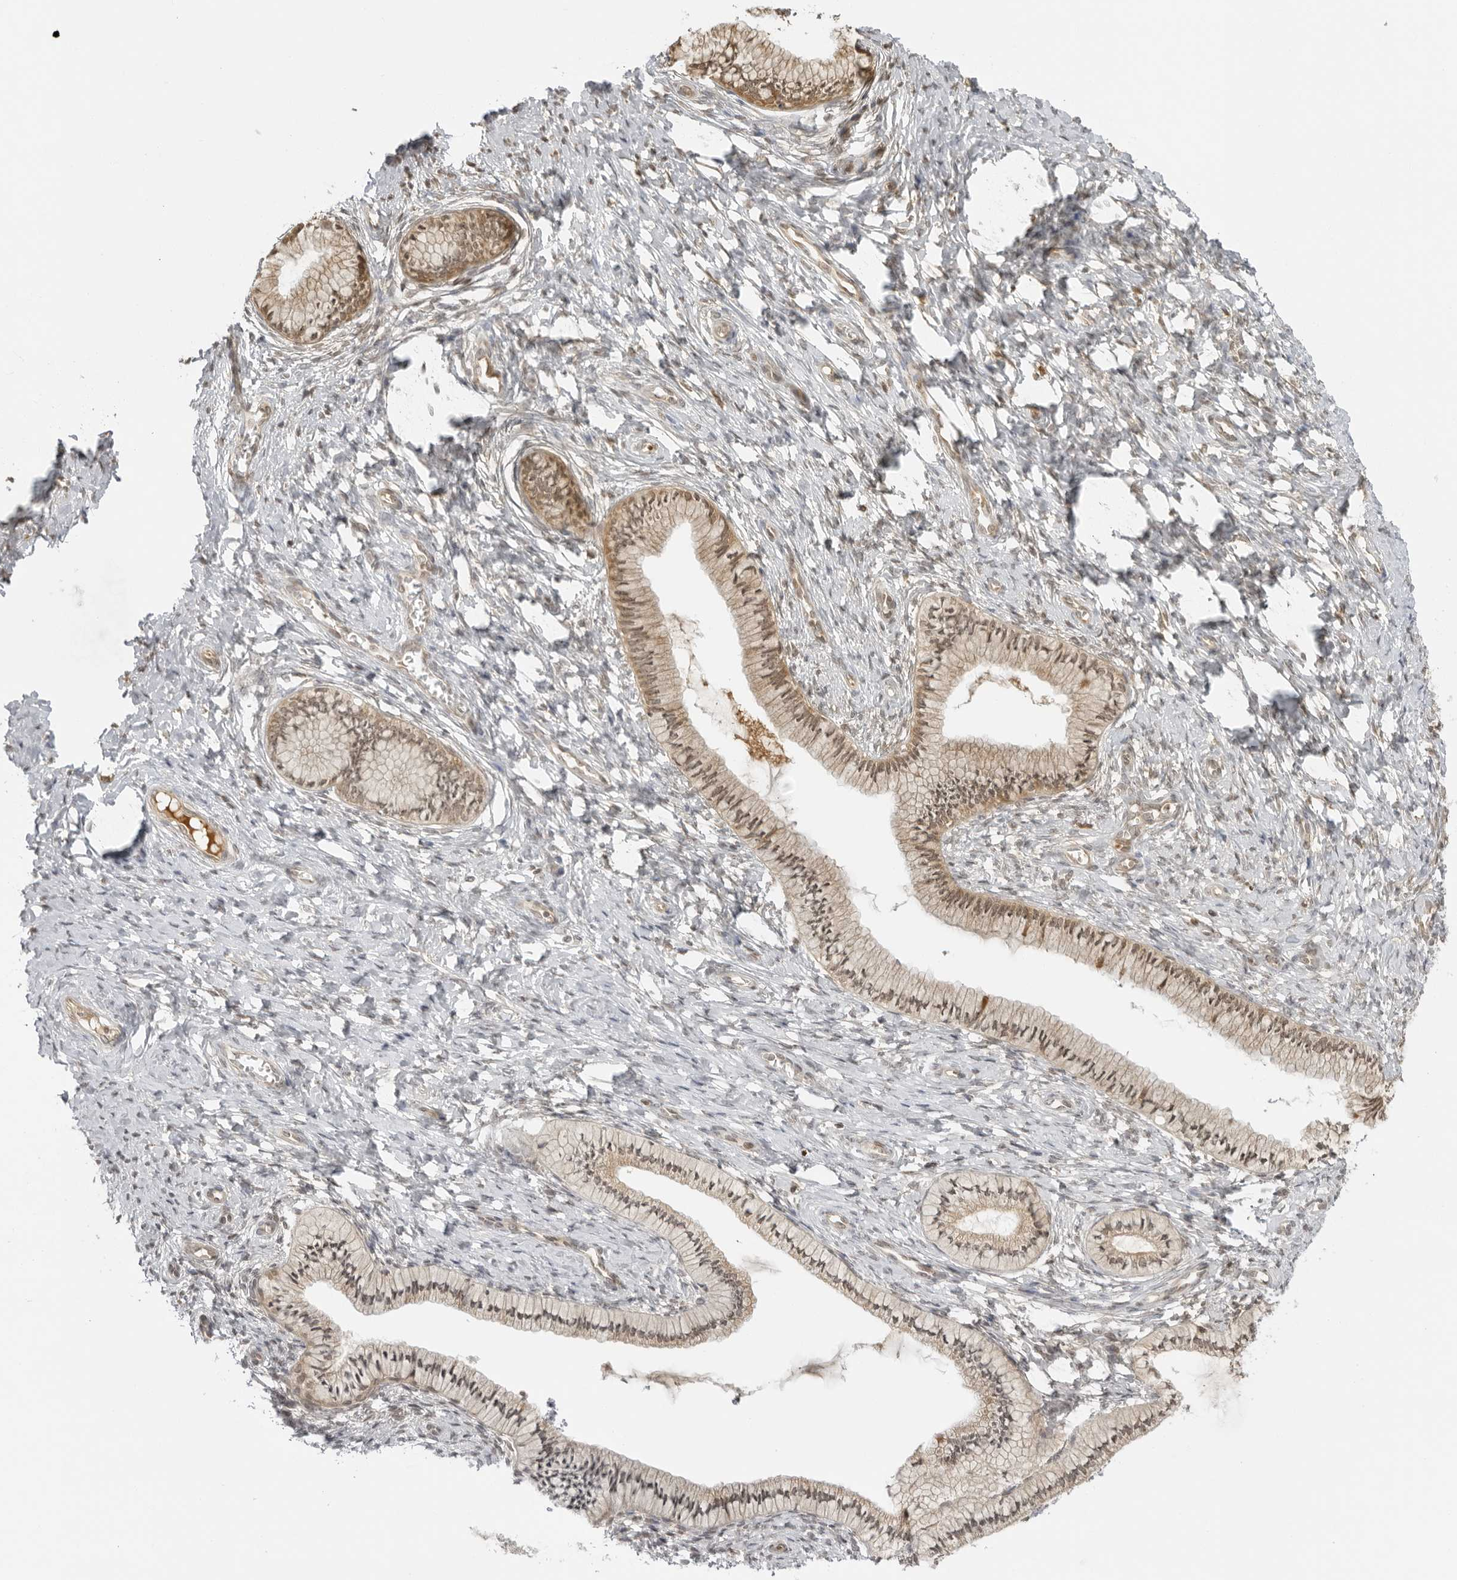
{"staining": {"intensity": "weak", "quantity": ">75%", "location": "cytoplasmic/membranous,nuclear"}, "tissue": "cervix", "cell_type": "Glandular cells", "image_type": "normal", "snomed": [{"axis": "morphology", "description": "Normal tissue, NOS"}, {"axis": "topography", "description": "Cervix"}], "caption": "Immunohistochemical staining of benign human cervix reveals weak cytoplasmic/membranous,nuclear protein staining in approximately >75% of glandular cells.", "gene": "PRRC2C", "patient": {"sex": "female", "age": 36}}